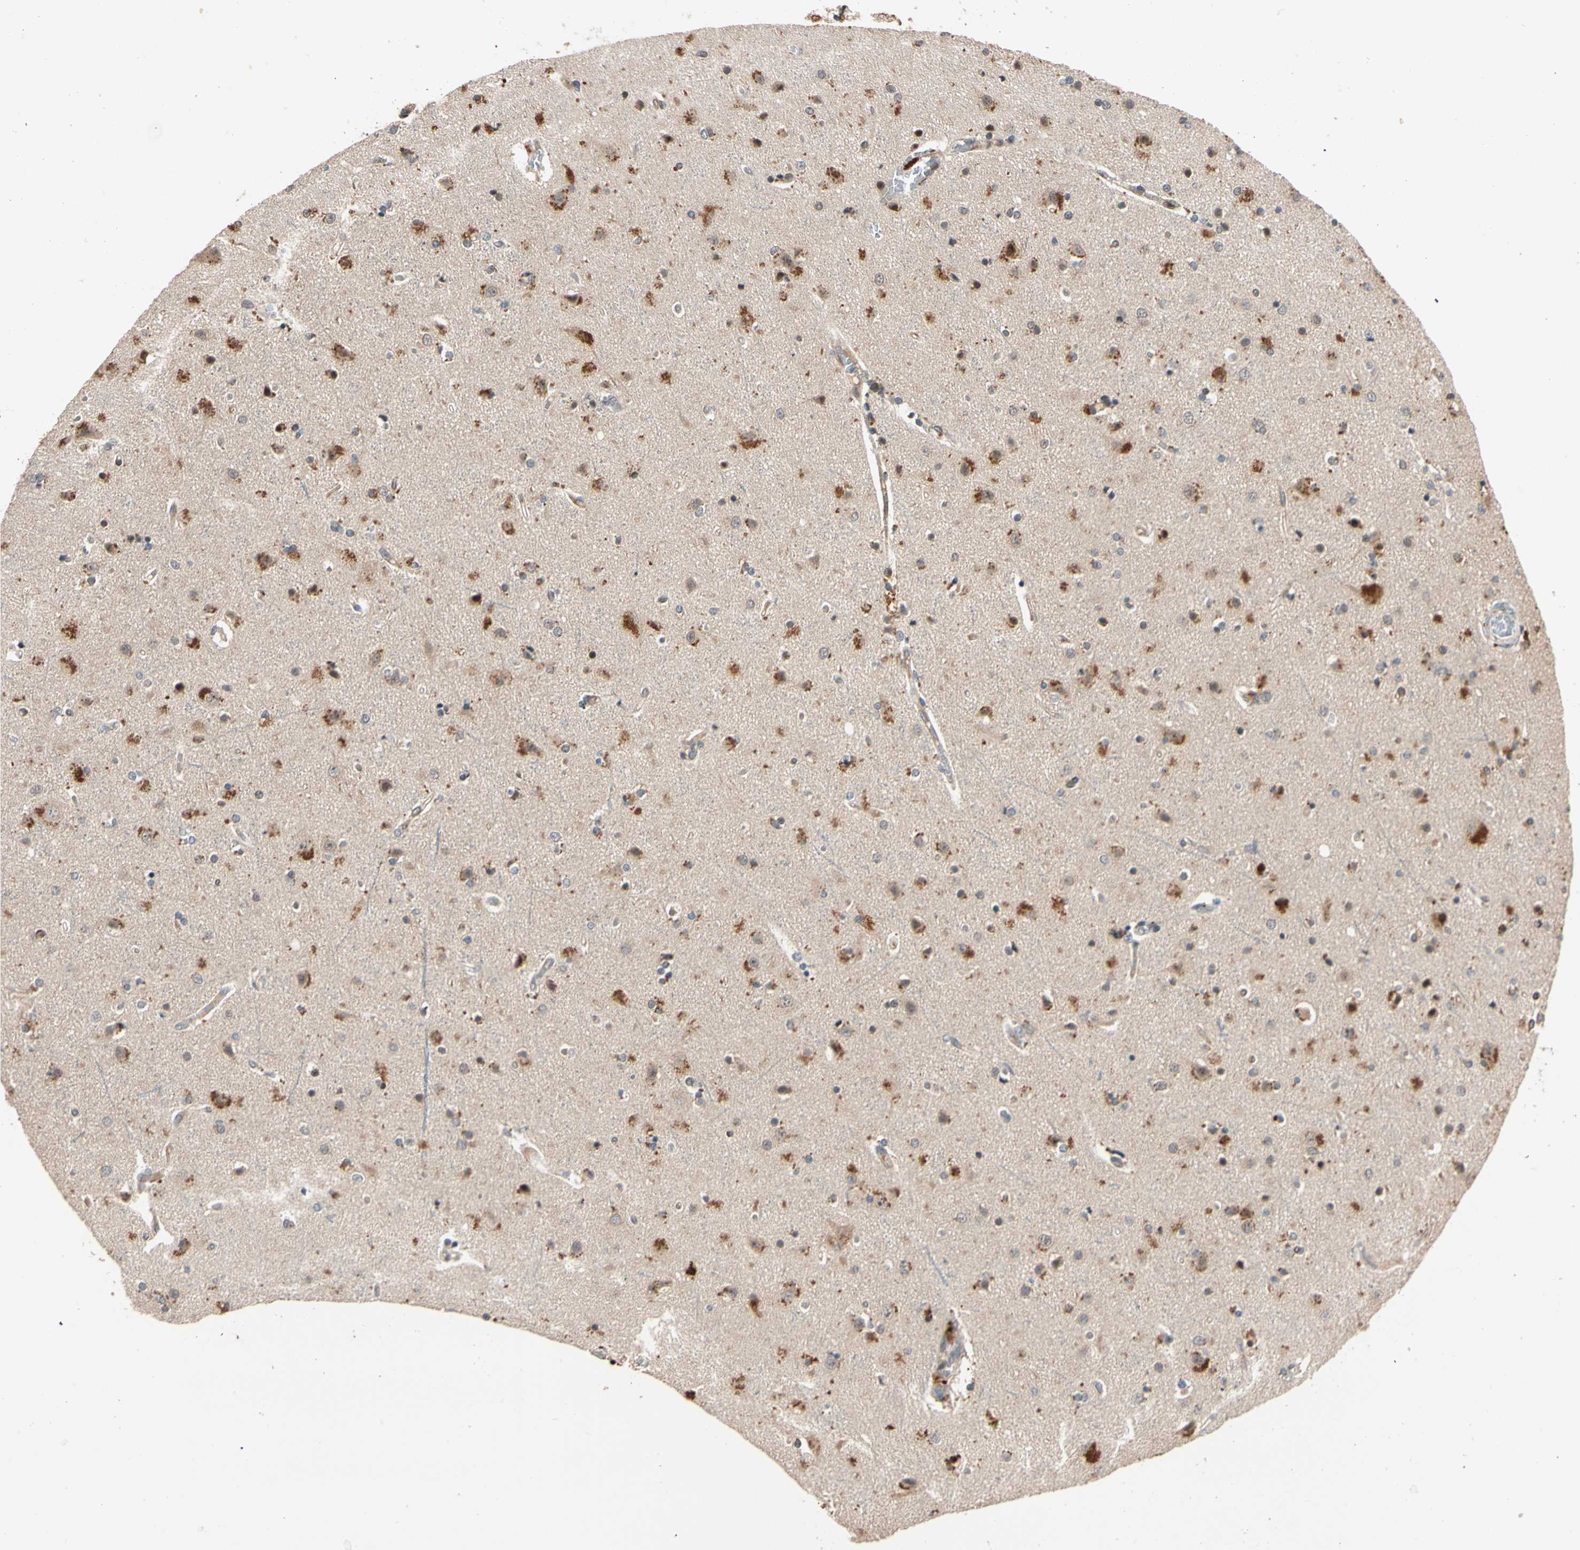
{"staining": {"intensity": "negative", "quantity": "none", "location": "none"}, "tissue": "cerebral cortex", "cell_type": "Endothelial cells", "image_type": "normal", "snomed": [{"axis": "morphology", "description": "Normal tissue, NOS"}, {"axis": "topography", "description": "Cerebral cortex"}], "caption": "High magnification brightfield microscopy of benign cerebral cortex stained with DAB (3,3'-diaminobenzidine) (brown) and counterstained with hematoxylin (blue): endothelial cells show no significant positivity.", "gene": "ACSL5", "patient": {"sex": "female", "age": 54}}